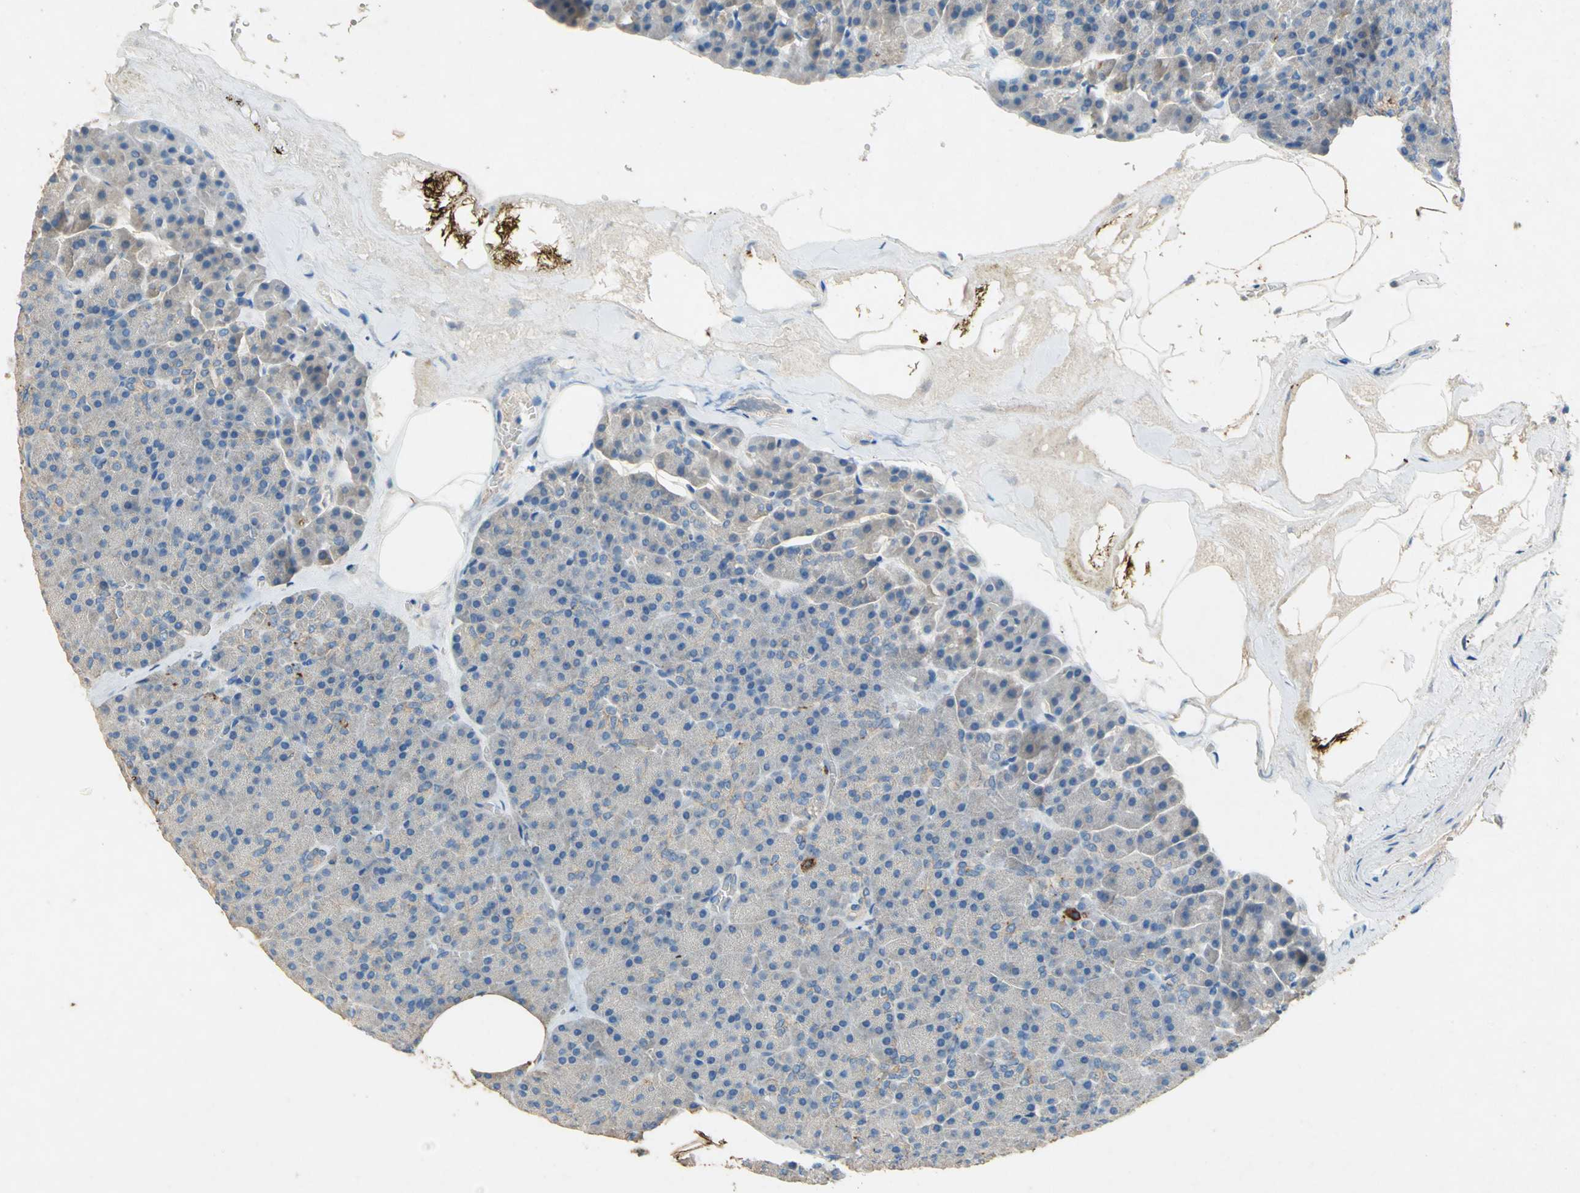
{"staining": {"intensity": "weak", "quantity": ">75%", "location": "cytoplasmic/membranous"}, "tissue": "pancreas", "cell_type": "Exocrine glandular cells", "image_type": "normal", "snomed": [{"axis": "morphology", "description": "Normal tissue, NOS"}, {"axis": "topography", "description": "Pancreas"}], "caption": "DAB (3,3'-diaminobenzidine) immunohistochemical staining of benign human pancreas exhibits weak cytoplasmic/membranous protein expression in about >75% of exocrine glandular cells.", "gene": "ADAMTS5", "patient": {"sex": "female", "age": 35}}